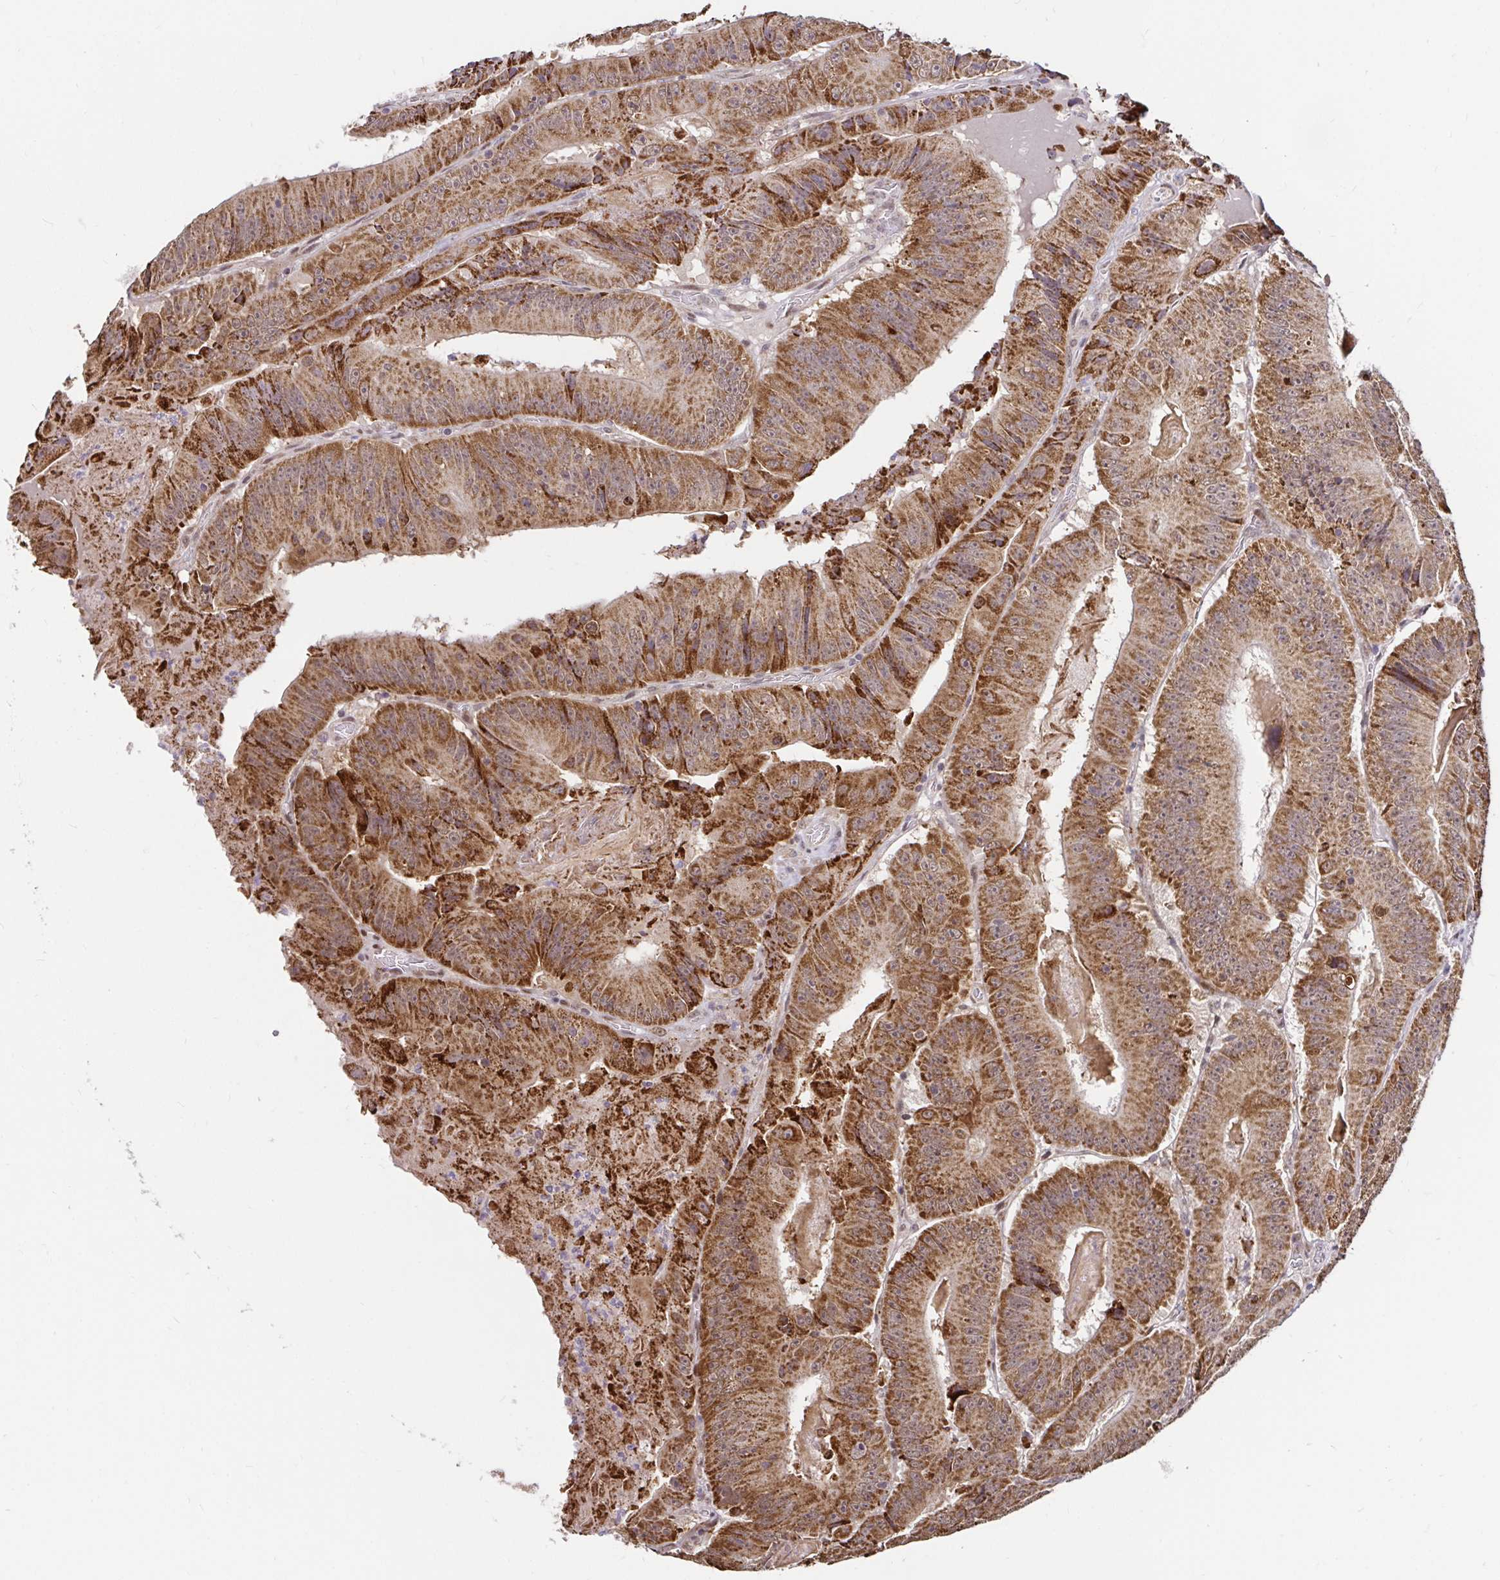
{"staining": {"intensity": "strong", "quantity": ">75%", "location": "cytoplasmic/membranous"}, "tissue": "colorectal cancer", "cell_type": "Tumor cells", "image_type": "cancer", "snomed": [{"axis": "morphology", "description": "Adenocarcinoma, NOS"}, {"axis": "topography", "description": "Colon"}], "caption": "Immunohistochemical staining of human colorectal cancer exhibits high levels of strong cytoplasmic/membranous protein positivity in about >75% of tumor cells.", "gene": "TIMM50", "patient": {"sex": "female", "age": 86}}